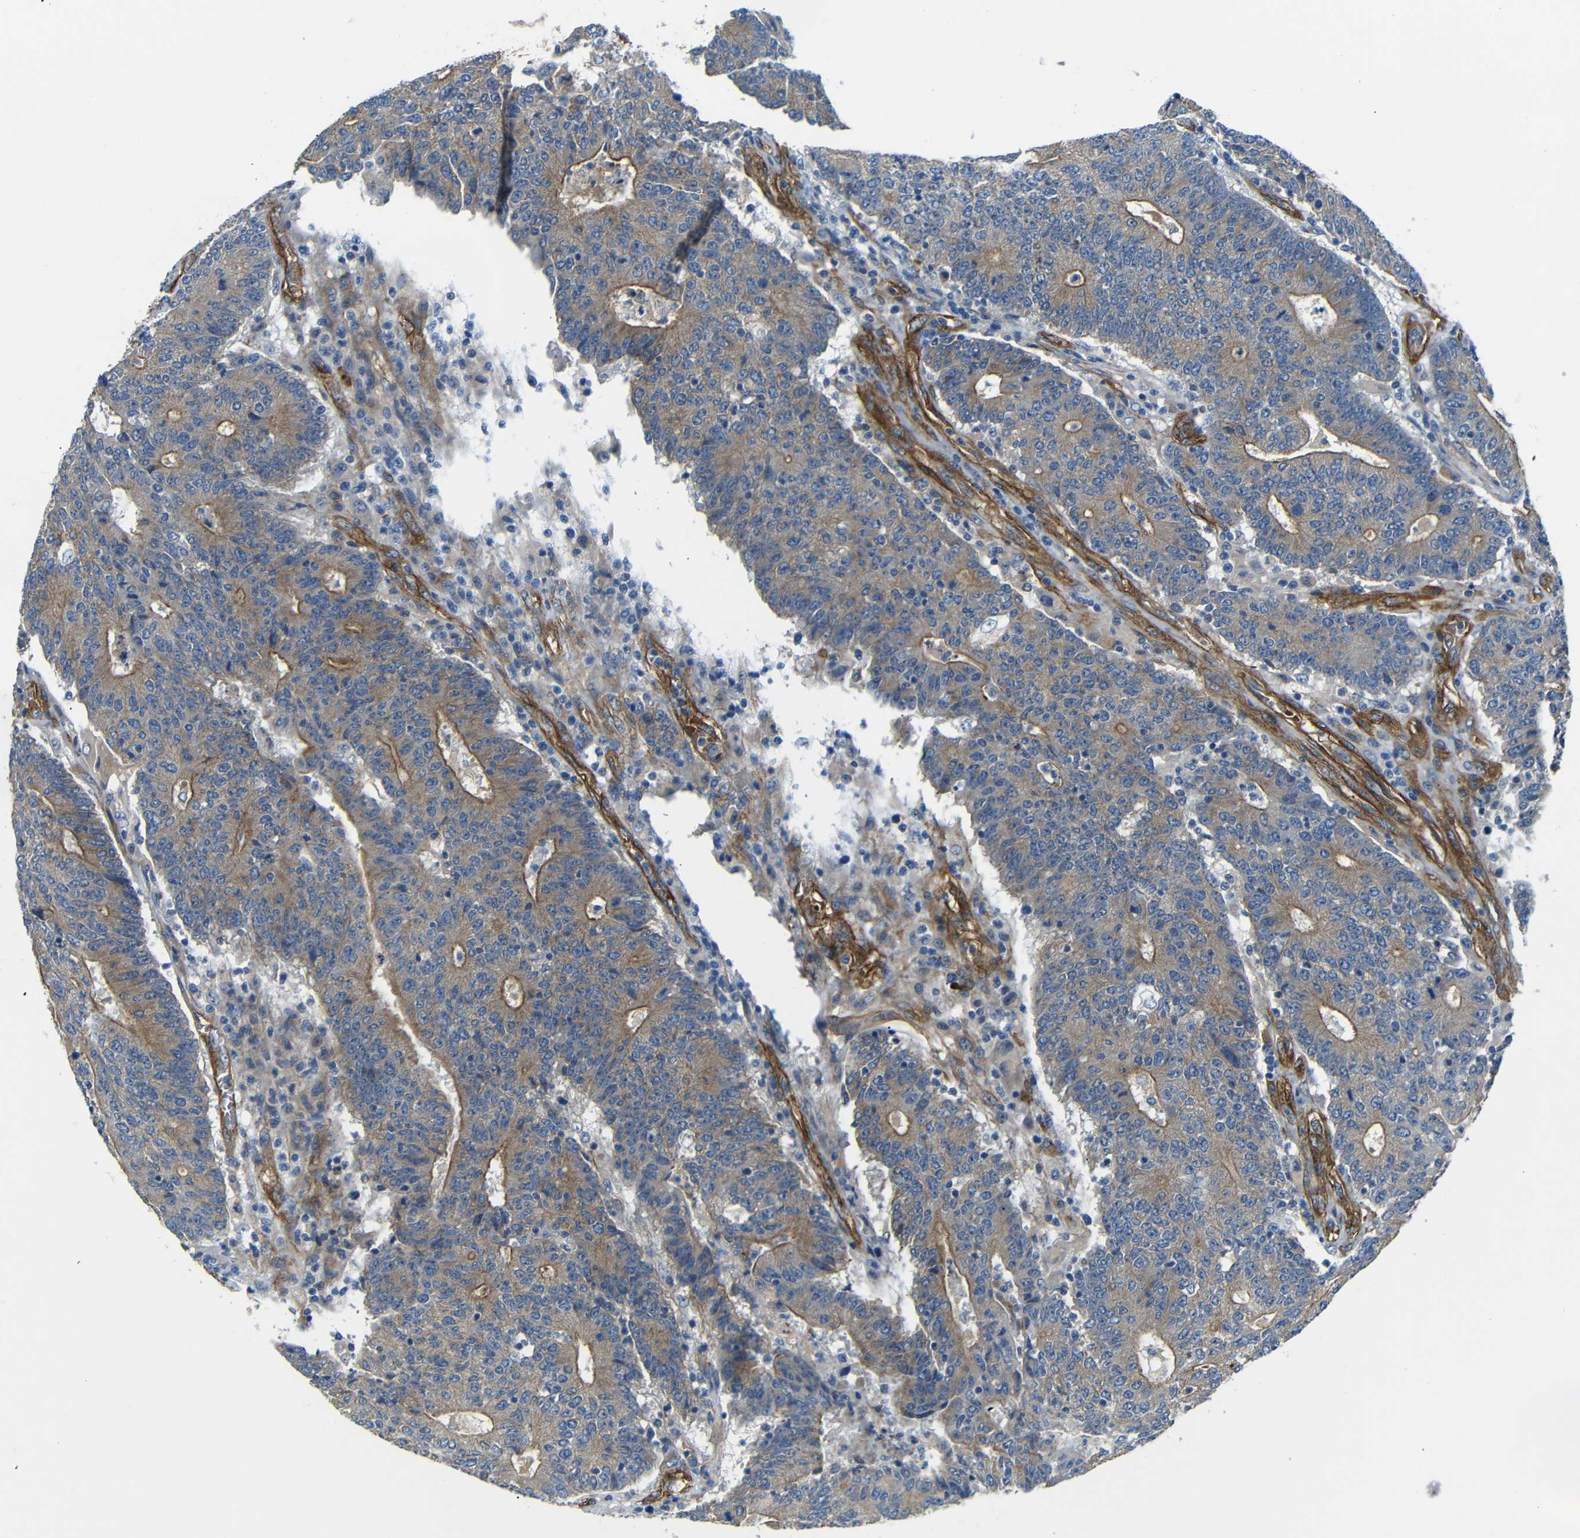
{"staining": {"intensity": "moderate", "quantity": ">75%", "location": "cytoplasmic/membranous"}, "tissue": "colorectal cancer", "cell_type": "Tumor cells", "image_type": "cancer", "snomed": [{"axis": "morphology", "description": "Normal tissue, NOS"}, {"axis": "morphology", "description": "Adenocarcinoma, NOS"}, {"axis": "topography", "description": "Colon"}], "caption": "This micrograph demonstrates immunohistochemistry staining of colorectal cancer, with medium moderate cytoplasmic/membranous staining in about >75% of tumor cells.", "gene": "MYO1B", "patient": {"sex": "female", "age": 75}}